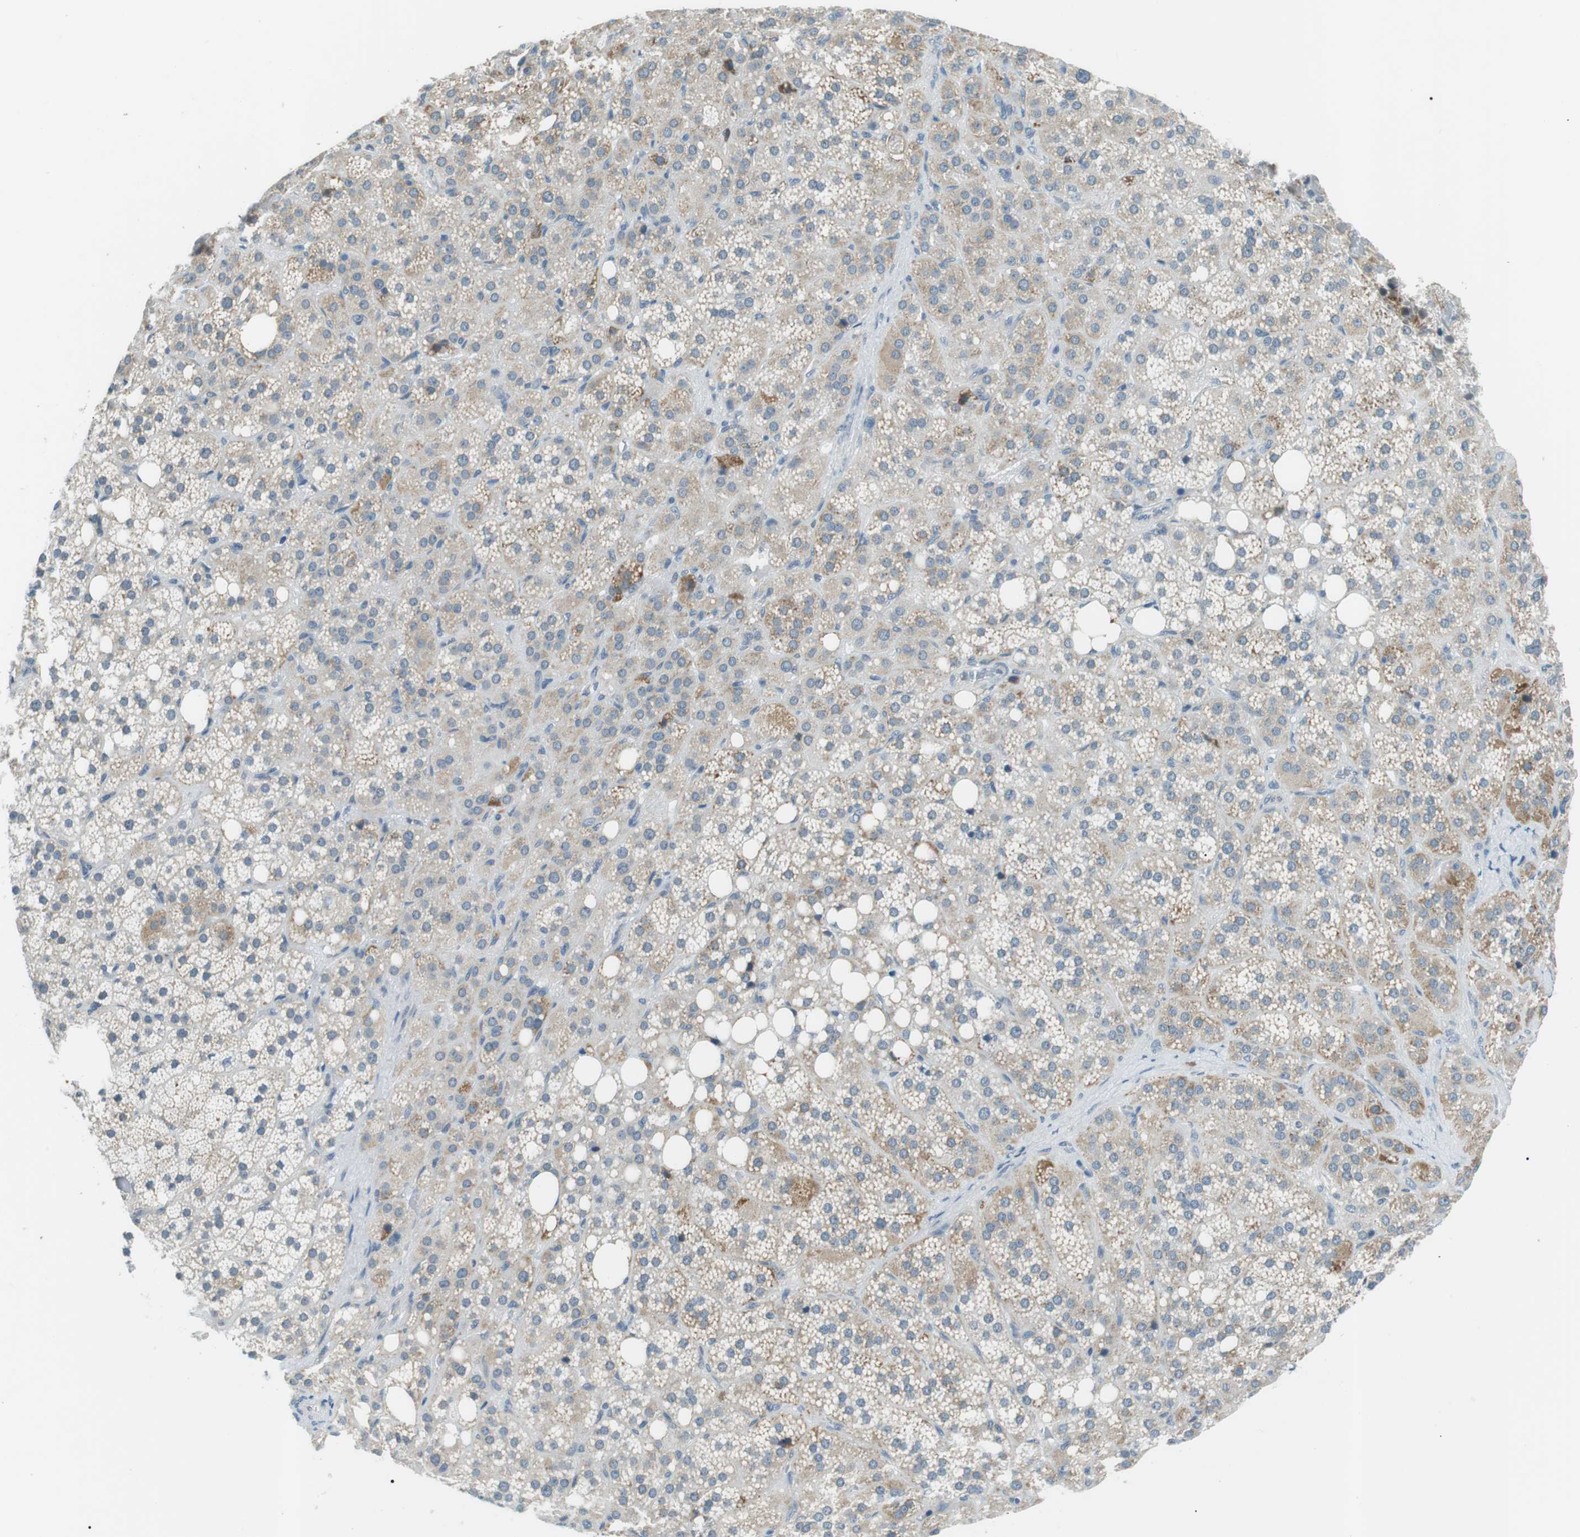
{"staining": {"intensity": "moderate", "quantity": "25%-75%", "location": "cytoplasmic/membranous"}, "tissue": "adrenal gland", "cell_type": "Glandular cells", "image_type": "normal", "snomed": [{"axis": "morphology", "description": "Normal tissue, NOS"}, {"axis": "topography", "description": "Adrenal gland"}], "caption": "Immunohistochemistry of benign human adrenal gland shows medium levels of moderate cytoplasmic/membranous expression in approximately 25%-75% of glandular cells.", "gene": "ENSG00000289724", "patient": {"sex": "female", "age": 59}}